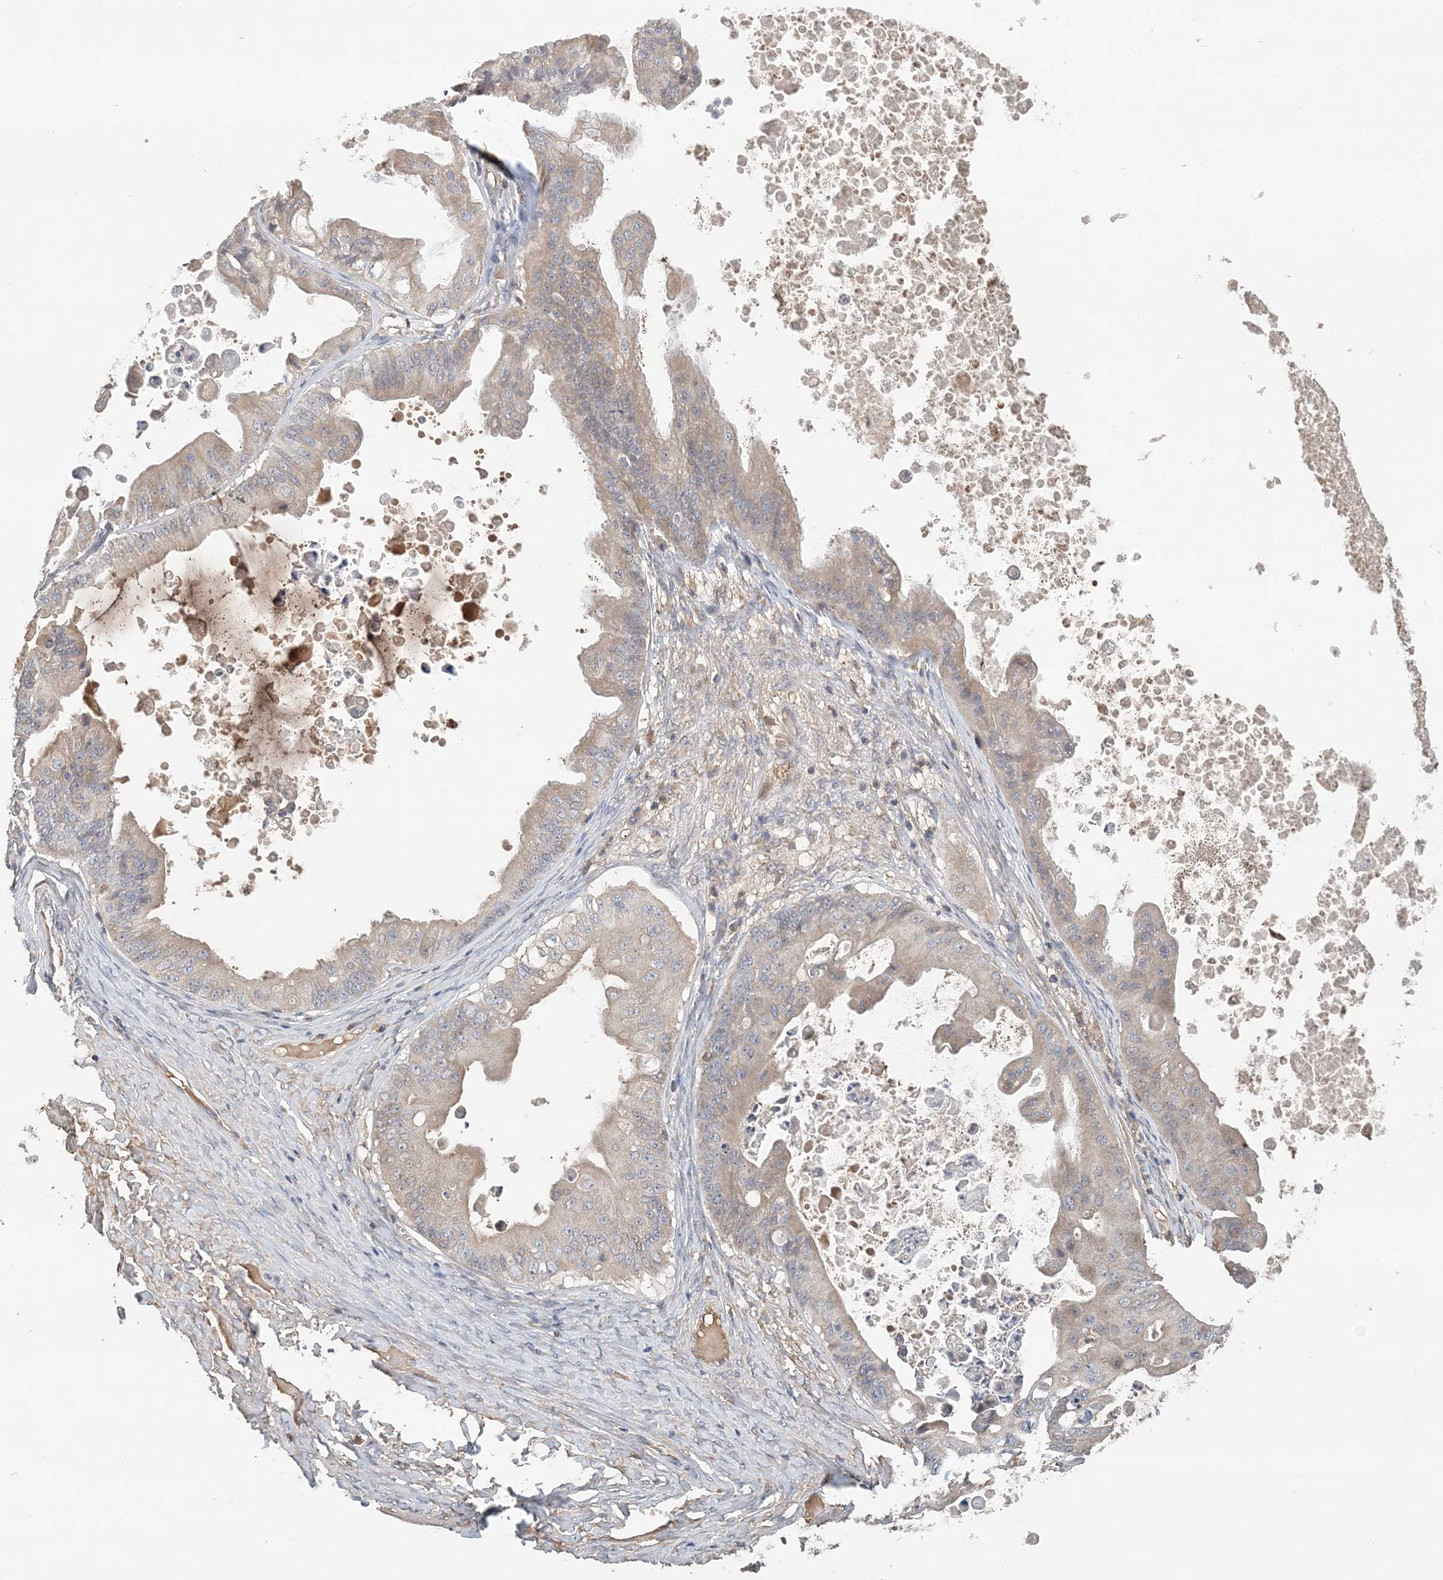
{"staining": {"intensity": "weak", "quantity": "25%-75%", "location": "cytoplasmic/membranous"}, "tissue": "ovarian cancer", "cell_type": "Tumor cells", "image_type": "cancer", "snomed": [{"axis": "morphology", "description": "Cystadenocarcinoma, mucinous, NOS"}, {"axis": "topography", "description": "Ovary"}], "caption": "DAB immunohistochemical staining of human ovarian cancer (mucinous cystadenocarcinoma) exhibits weak cytoplasmic/membranous protein expression in approximately 25%-75% of tumor cells.", "gene": "SYCP3", "patient": {"sex": "female", "age": 37}}